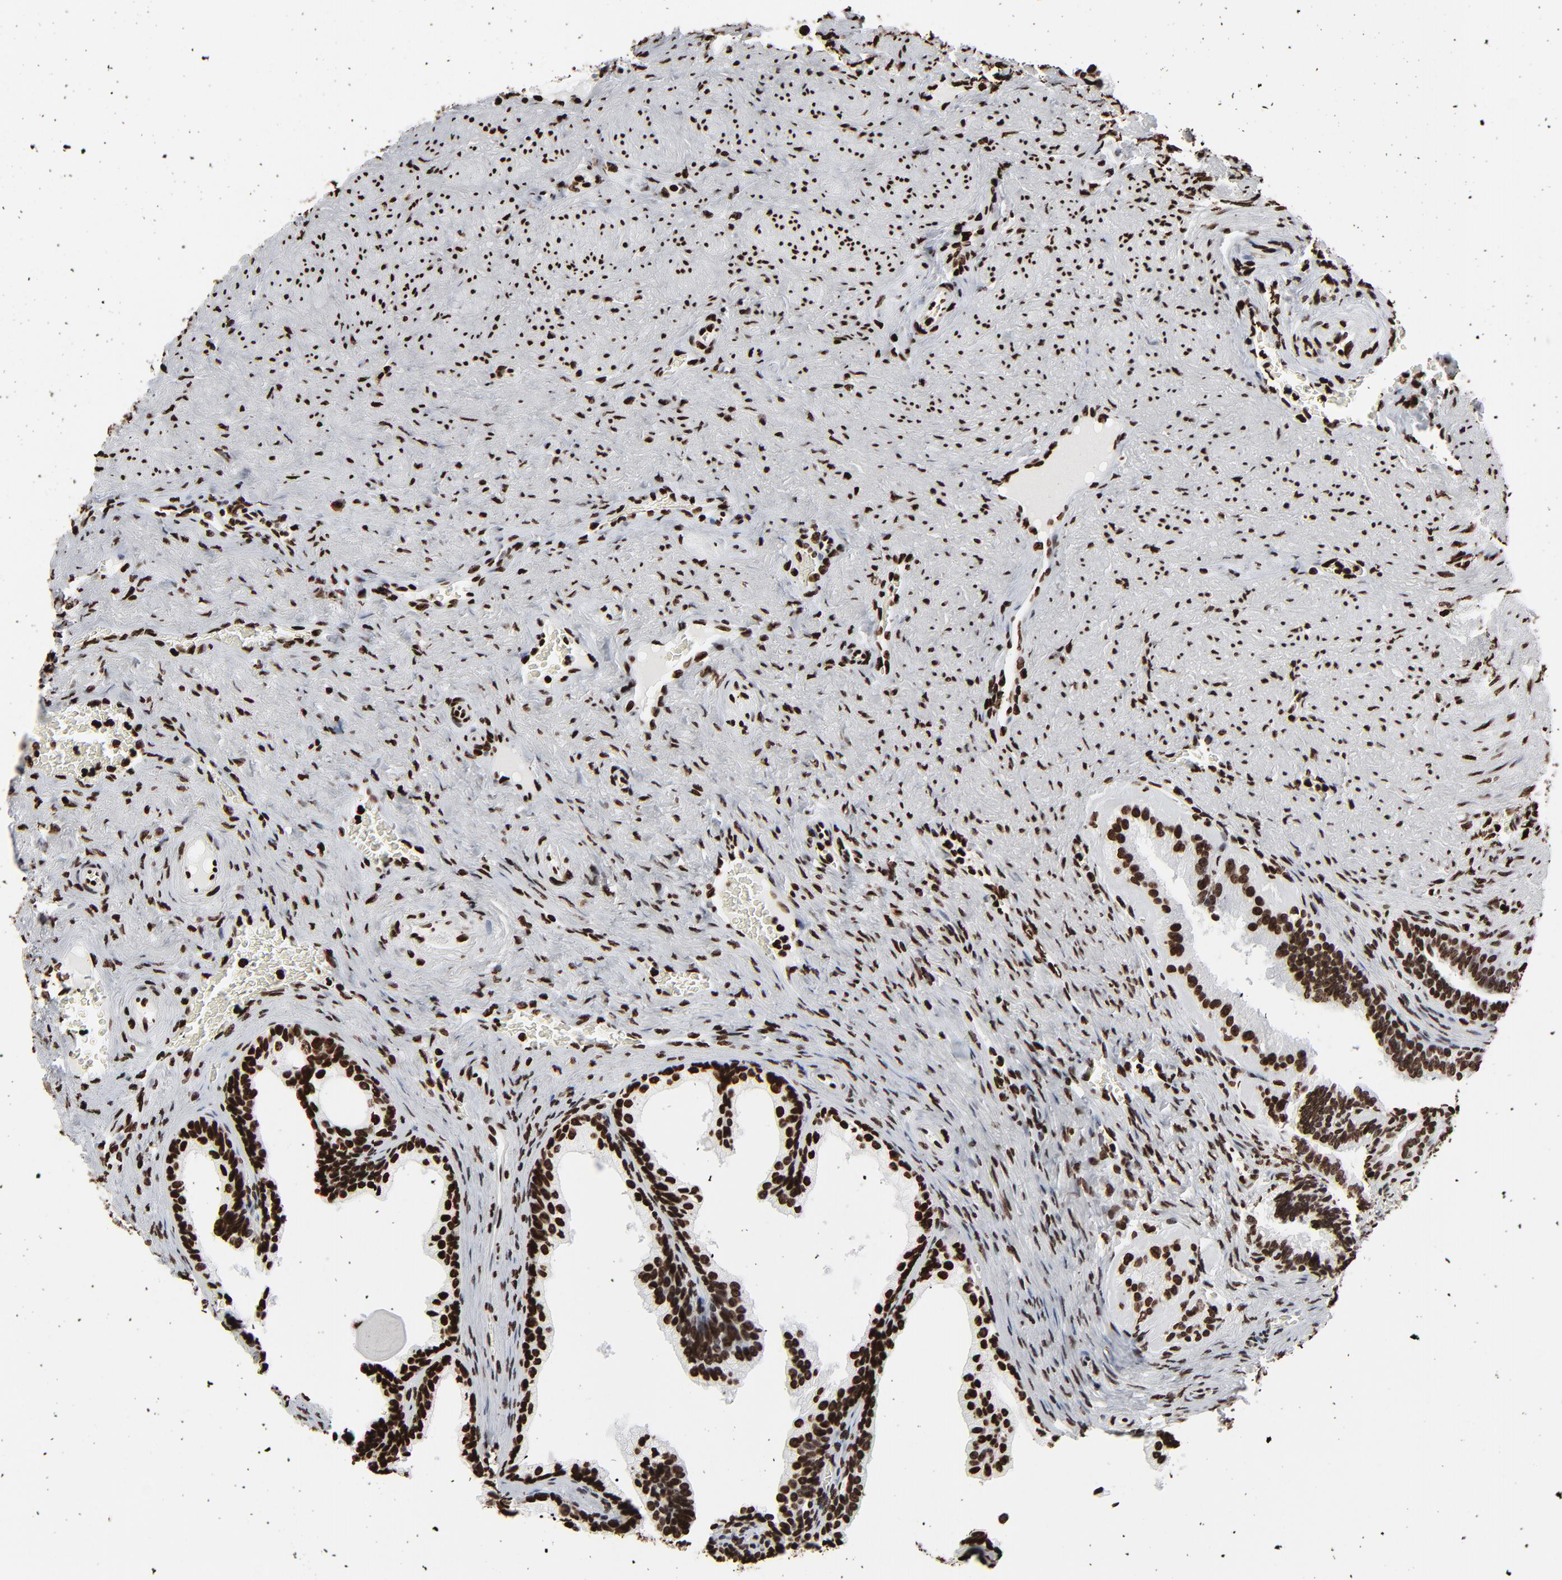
{"staining": {"intensity": "strong", "quantity": ">75%", "location": "nuclear"}, "tissue": "prostate cancer", "cell_type": "Tumor cells", "image_type": "cancer", "snomed": [{"axis": "morphology", "description": "Adenocarcinoma, Medium grade"}, {"axis": "topography", "description": "Prostate"}], "caption": "The histopathology image demonstrates a brown stain indicating the presence of a protein in the nuclear of tumor cells in prostate cancer. Nuclei are stained in blue.", "gene": "H3-4", "patient": {"sex": "male", "age": 60}}